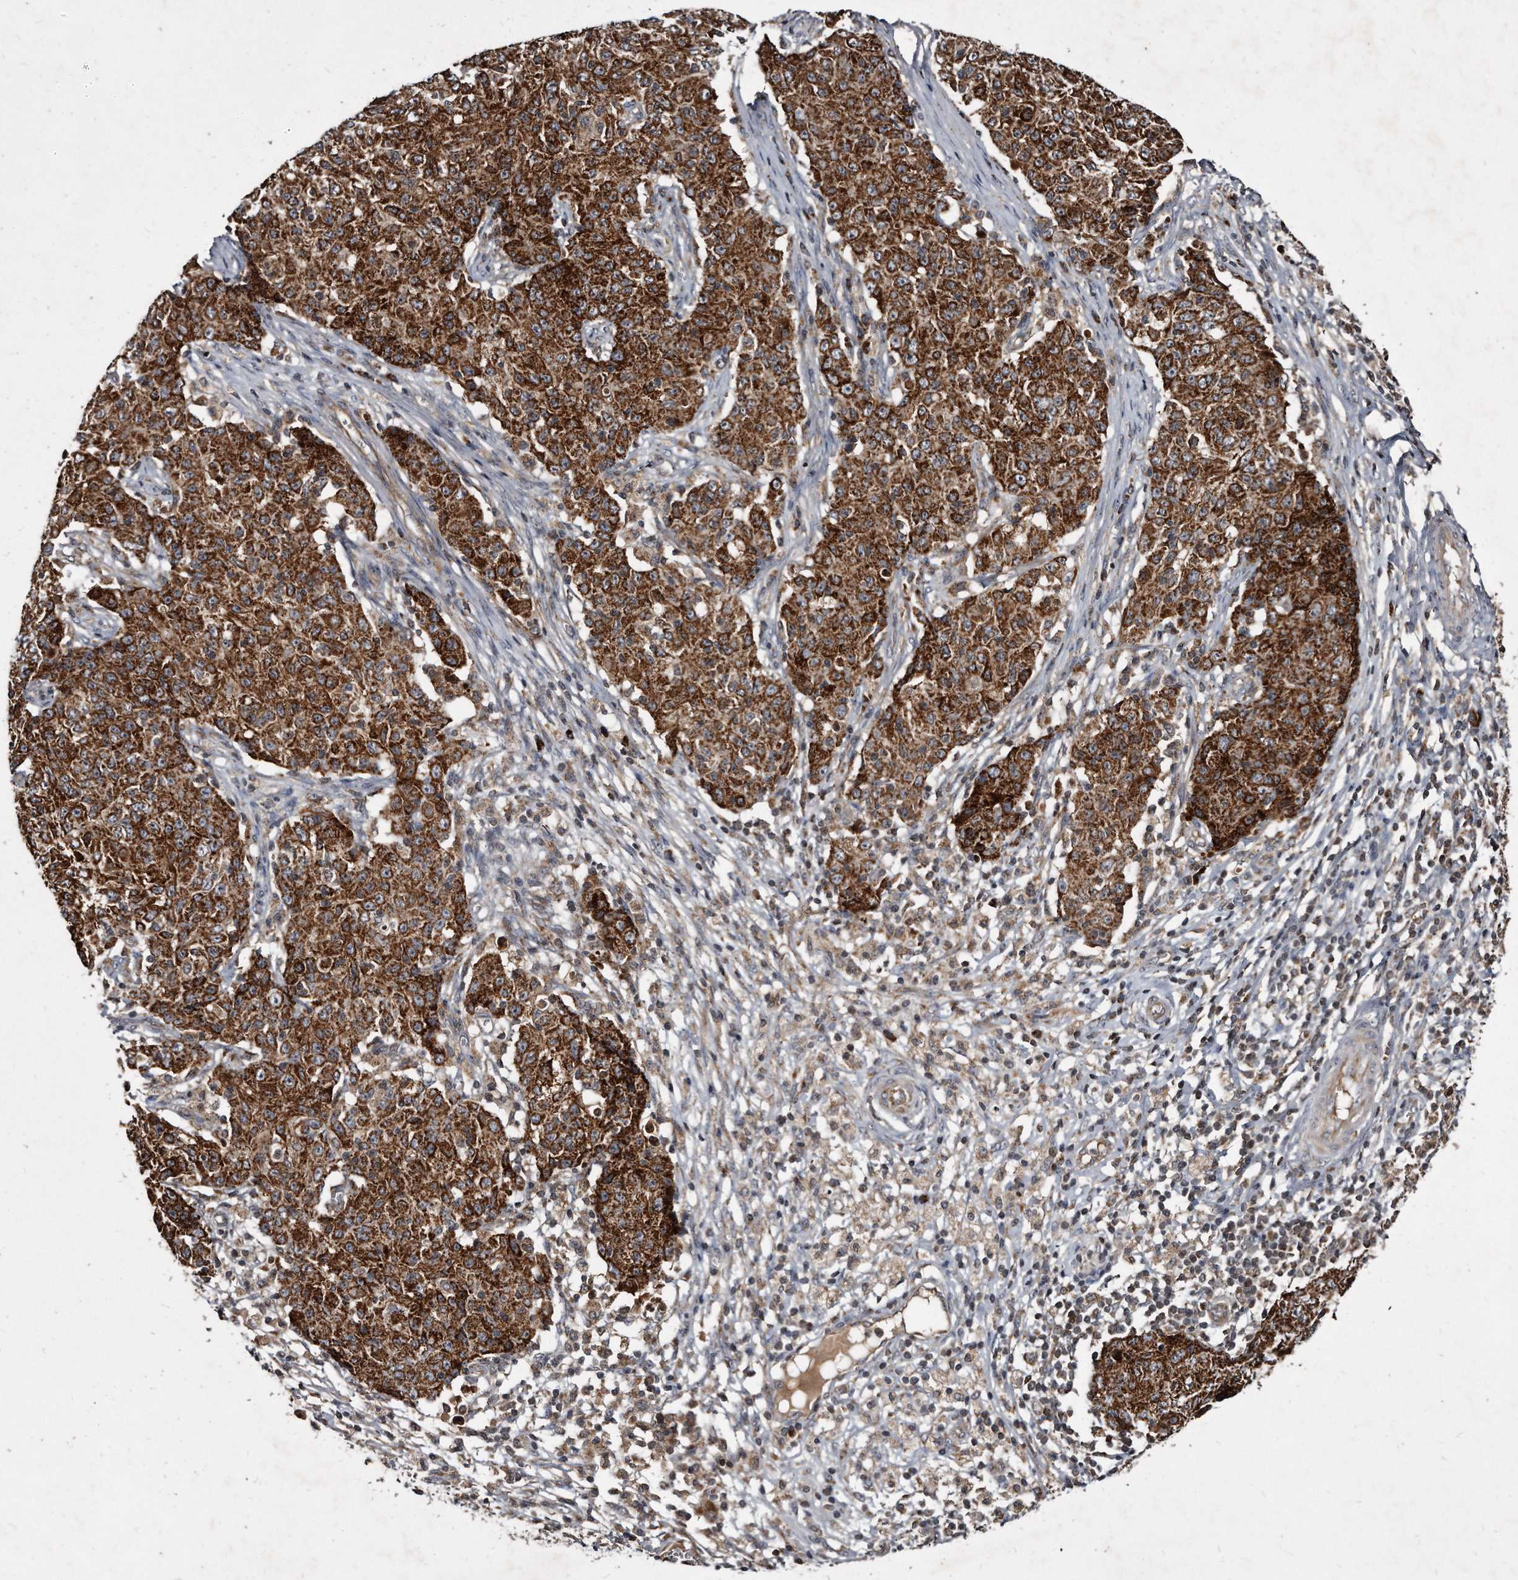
{"staining": {"intensity": "strong", "quantity": ">75%", "location": "cytoplasmic/membranous"}, "tissue": "ovarian cancer", "cell_type": "Tumor cells", "image_type": "cancer", "snomed": [{"axis": "morphology", "description": "Carcinoma, endometroid"}, {"axis": "topography", "description": "Ovary"}], "caption": "Immunohistochemistry (IHC) micrograph of endometroid carcinoma (ovarian) stained for a protein (brown), which reveals high levels of strong cytoplasmic/membranous expression in about >75% of tumor cells.", "gene": "FAM136A", "patient": {"sex": "female", "age": 42}}